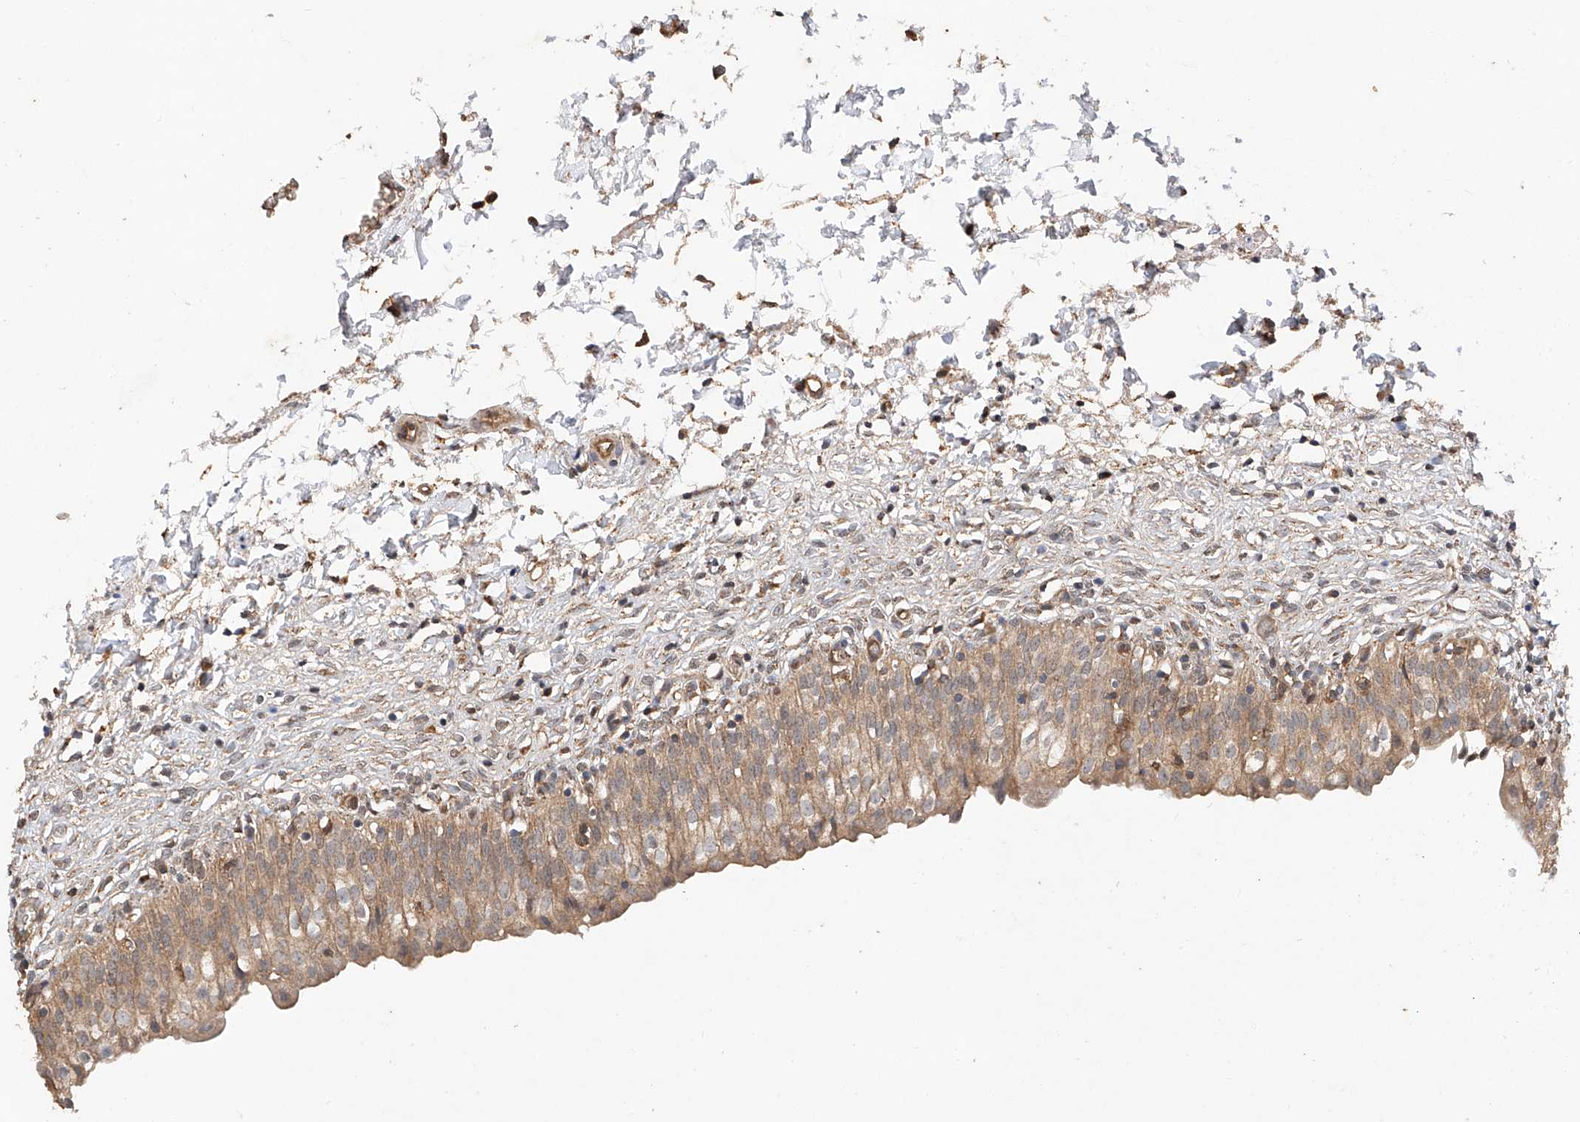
{"staining": {"intensity": "moderate", "quantity": ">75%", "location": "cytoplasmic/membranous"}, "tissue": "urinary bladder", "cell_type": "Urothelial cells", "image_type": "normal", "snomed": [{"axis": "morphology", "description": "Normal tissue, NOS"}, {"axis": "topography", "description": "Urinary bladder"}], "caption": "This is a micrograph of IHC staining of normal urinary bladder, which shows moderate expression in the cytoplasmic/membranous of urothelial cells.", "gene": "RILPL2", "patient": {"sex": "male", "age": 55}}